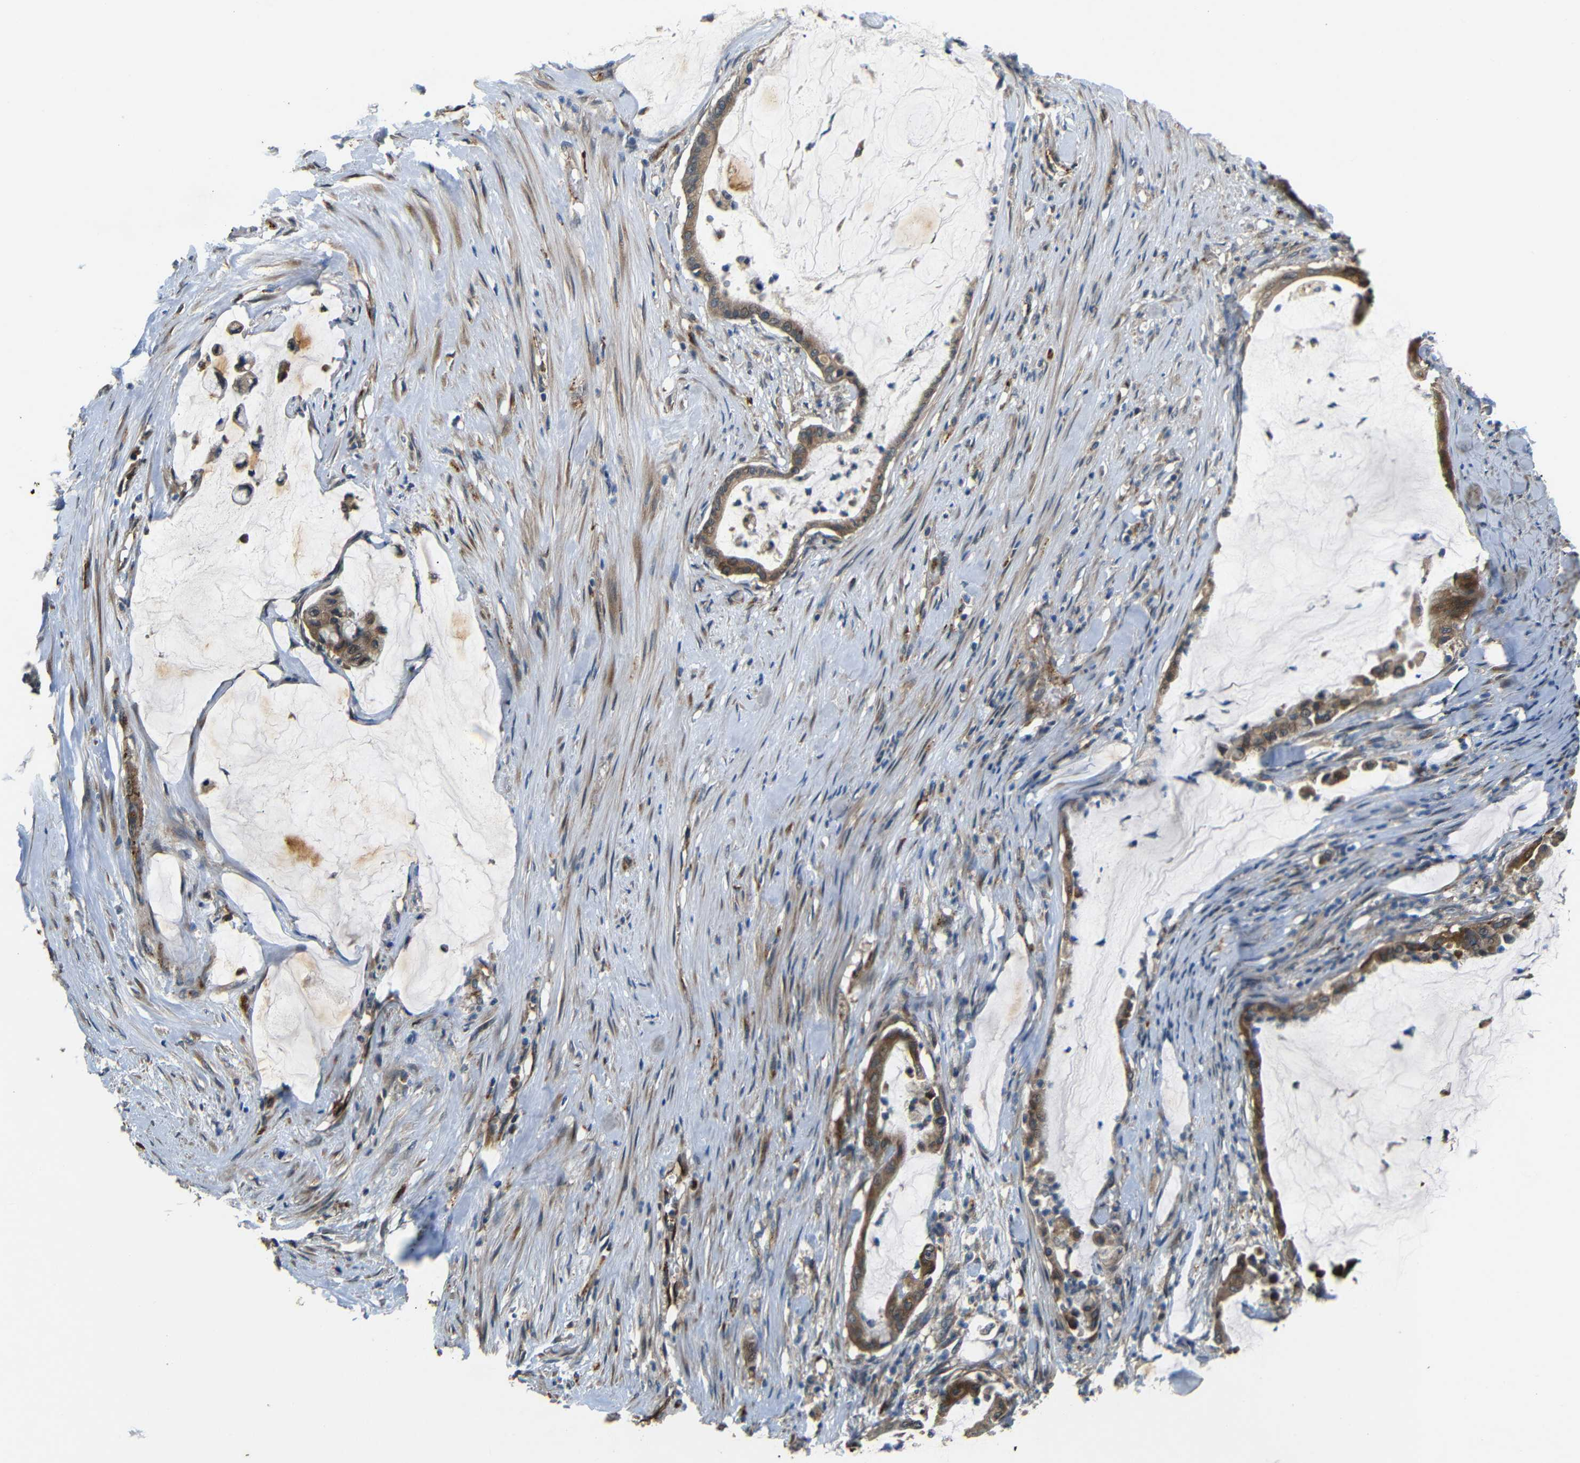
{"staining": {"intensity": "moderate", "quantity": ">75%", "location": "cytoplasmic/membranous"}, "tissue": "pancreatic cancer", "cell_type": "Tumor cells", "image_type": "cancer", "snomed": [{"axis": "morphology", "description": "Adenocarcinoma, NOS"}, {"axis": "topography", "description": "Pancreas"}], "caption": "Immunohistochemistry (IHC) histopathology image of neoplastic tissue: human adenocarcinoma (pancreatic) stained using immunohistochemistry displays medium levels of moderate protein expression localized specifically in the cytoplasmic/membranous of tumor cells, appearing as a cytoplasmic/membranous brown color.", "gene": "ATP7A", "patient": {"sex": "male", "age": 41}}